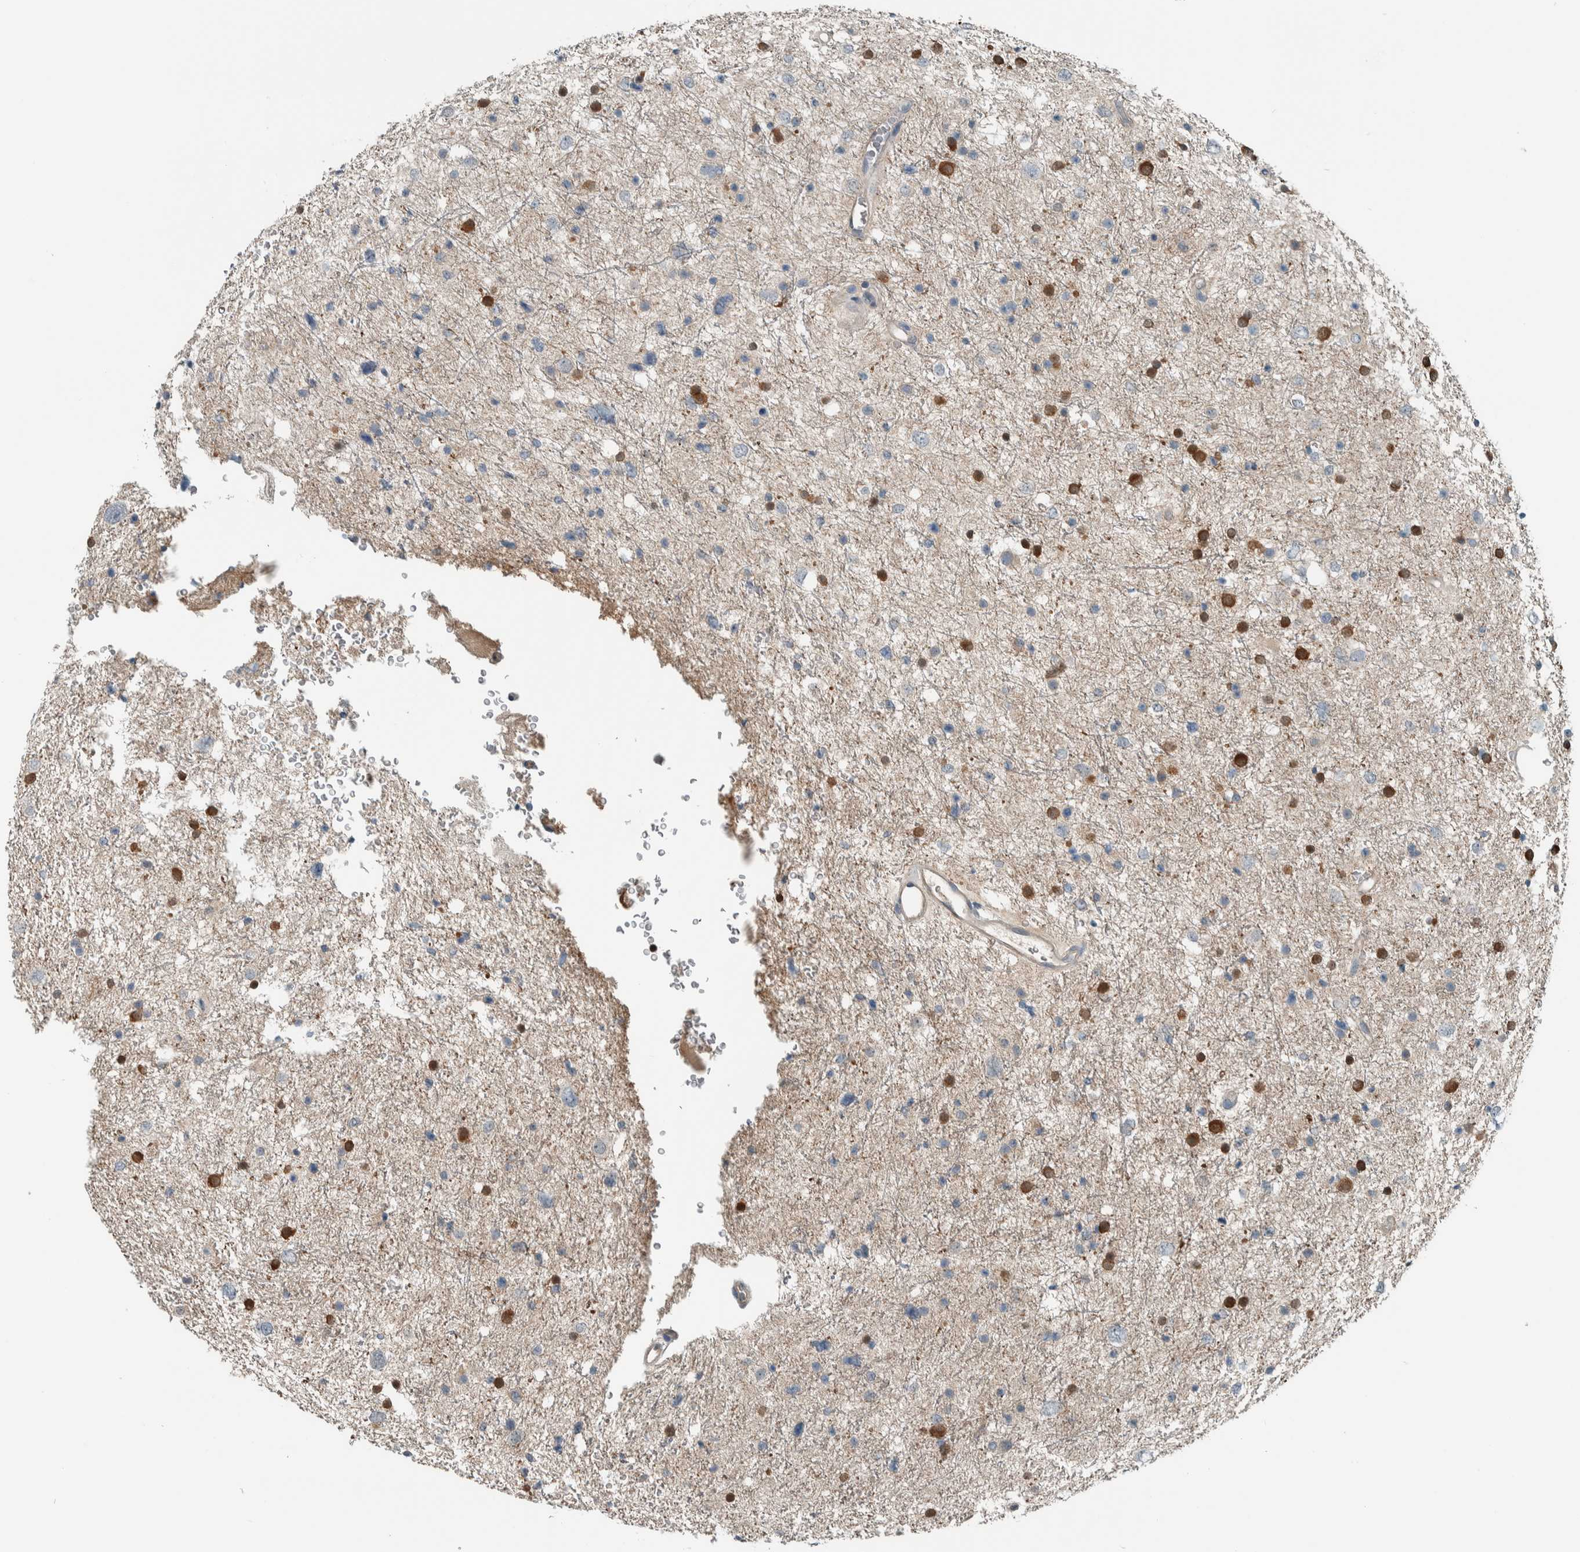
{"staining": {"intensity": "moderate", "quantity": "<25%", "location": "cytoplasmic/membranous"}, "tissue": "glioma", "cell_type": "Tumor cells", "image_type": "cancer", "snomed": [{"axis": "morphology", "description": "Glioma, malignant, Low grade"}, {"axis": "topography", "description": "Brain"}], "caption": "Moderate cytoplasmic/membranous protein staining is appreciated in about <25% of tumor cells in glioma.", "gene": "ALAD", "patient": {"sex": "female", "age": 37}}